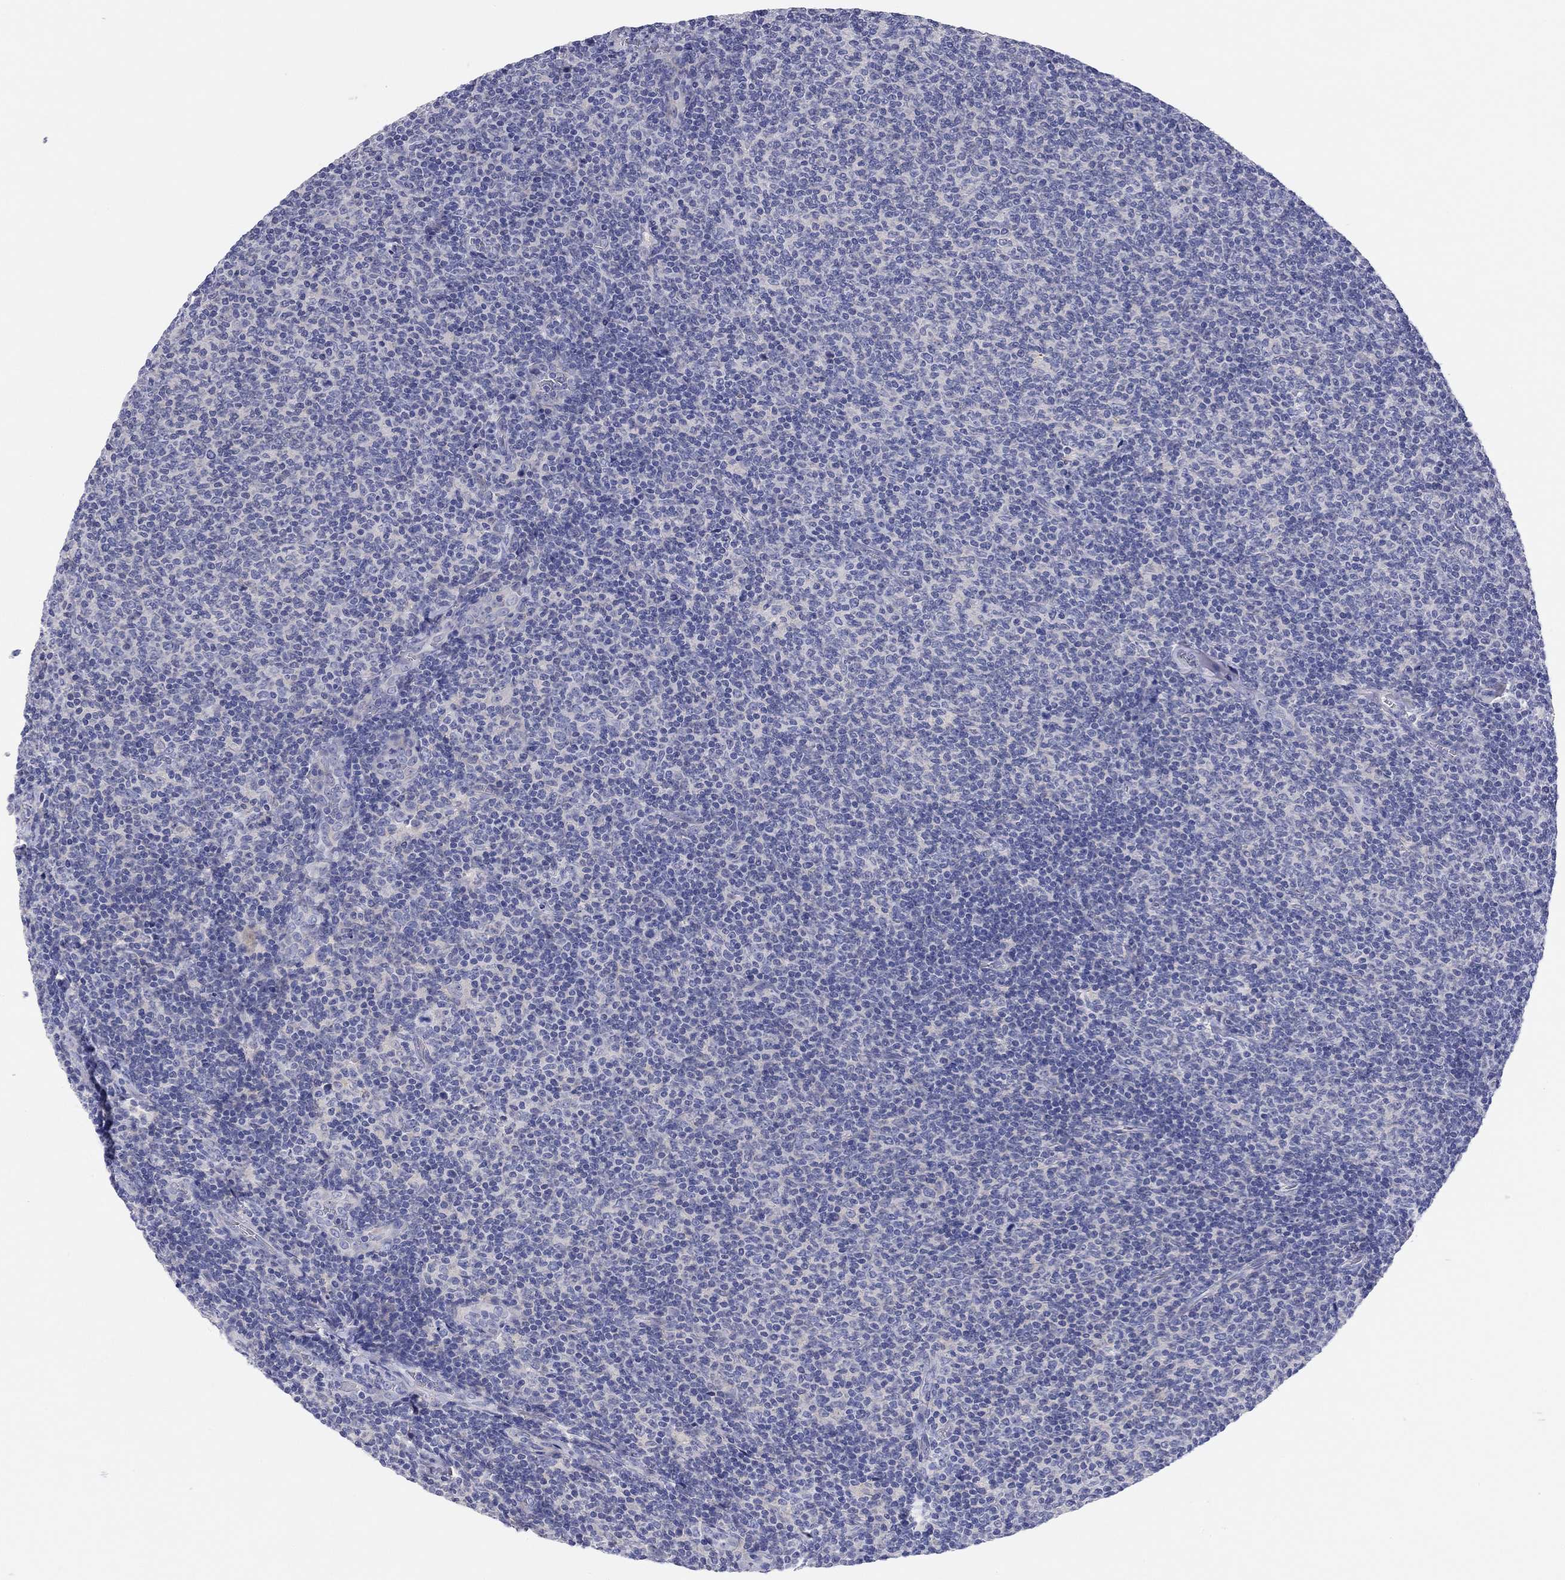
{"staining": {"intensity": "negative", "quantity": "none", "location": "none"}, "tissue": "lymphoma", "cell_type": "Tumor cells", "image_type": "cancer", "snomed": [{"axis": "morphology", "description": "Malignant lymphoma, non-Hodgkin's type, Low grade"}, {"axis": "topography", "description": "Lymph node"}], "caption": "This is a micrograph of IHC staining of lymphoma, which shows no expression in tumor cells.", "gene": "TMEM221", "patient": {"sex": "male", "age": 52}}